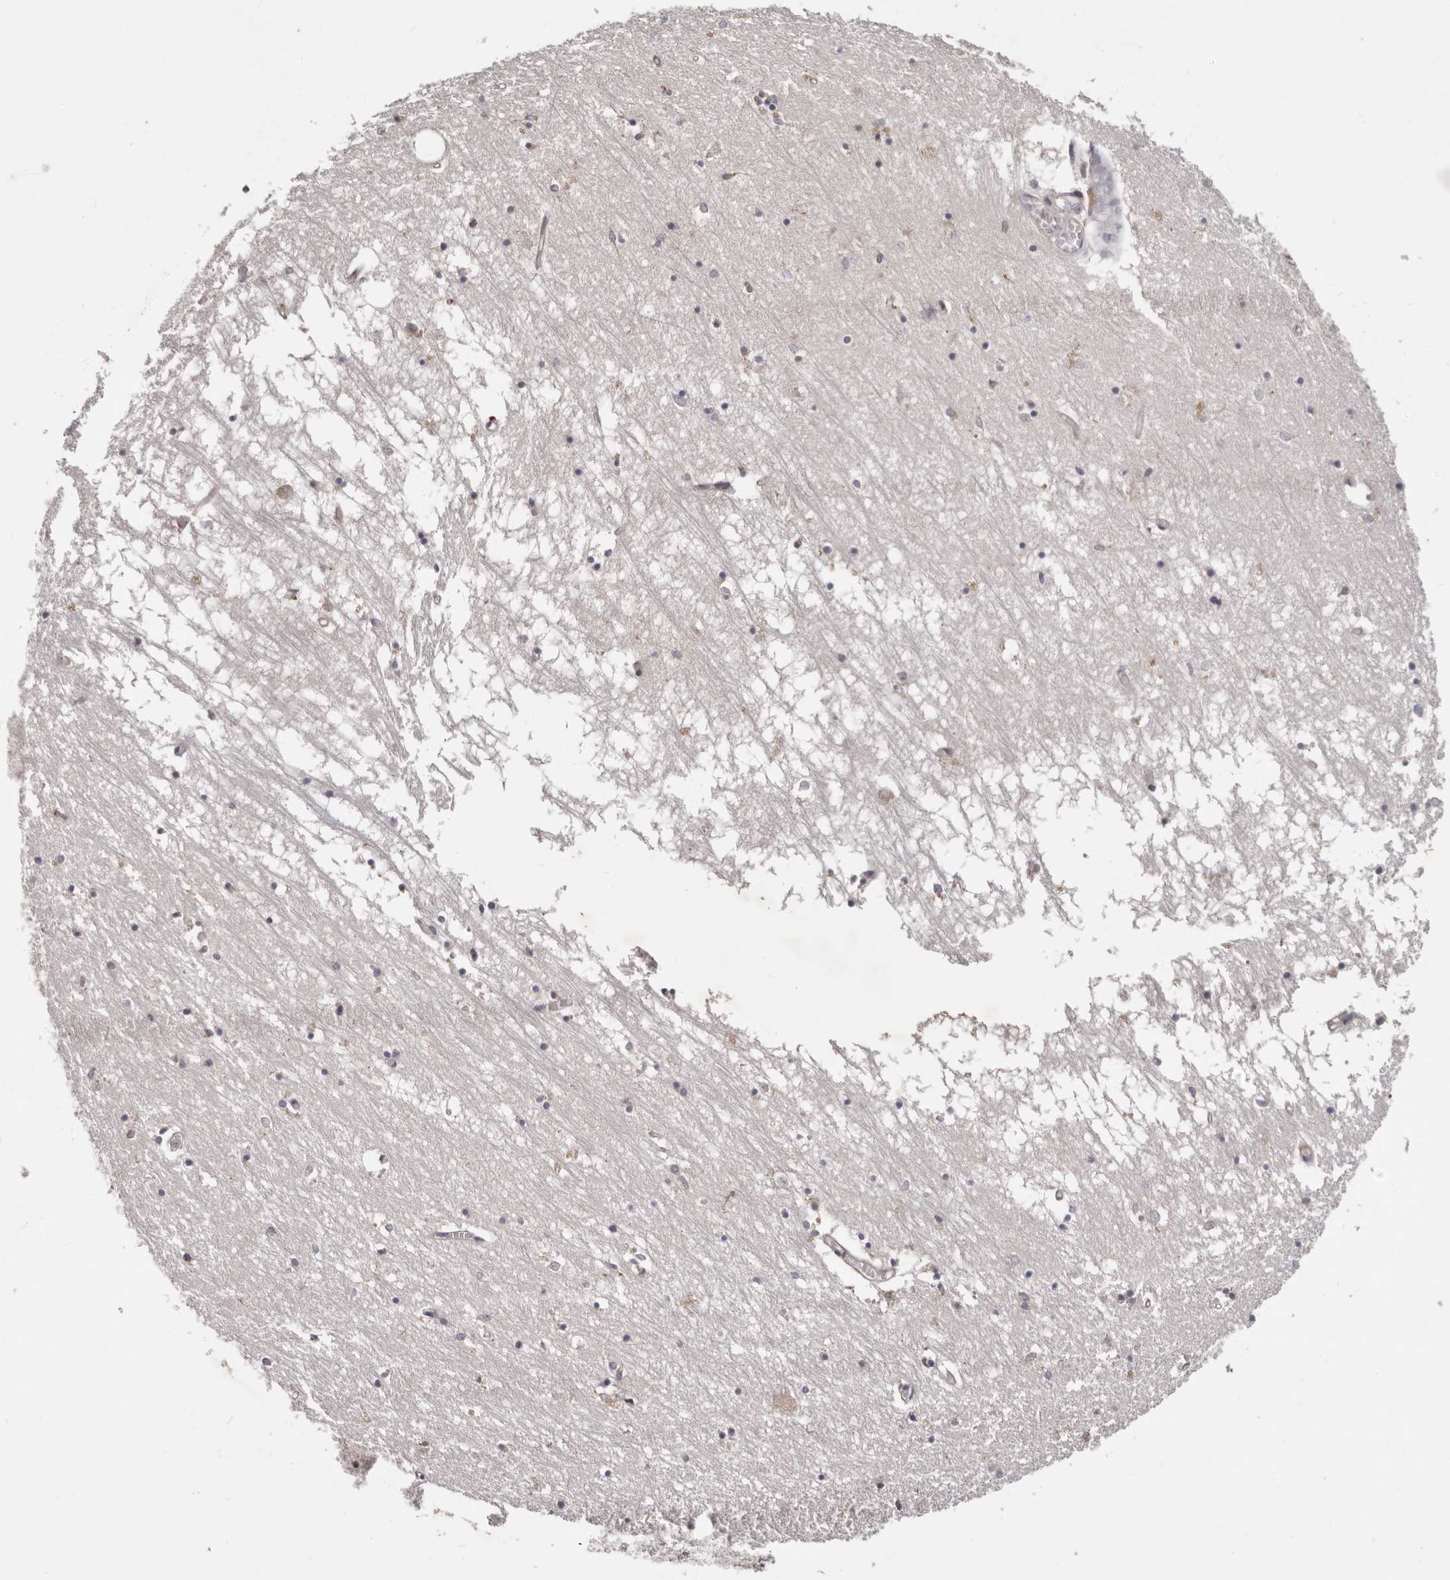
{"staining": {"intensity": "weak", "quantity": "<25%", "location": "cytoplasmic/membranous"}, "tissue": "hippocampus", "cell_type": "Glial cells", "image_type": "normal", "snomed": [{"axis": "morphology", "description": "Normal tissue, NOS"}, {"axis": "topography", "description": "Hippocampus"}], "caption": "Immunohistochemical staining of normal human hippocampus shows no significant positivity in glial cells.", "gene": "DACT2", "patient": {"sex": "male", "age": 70}}